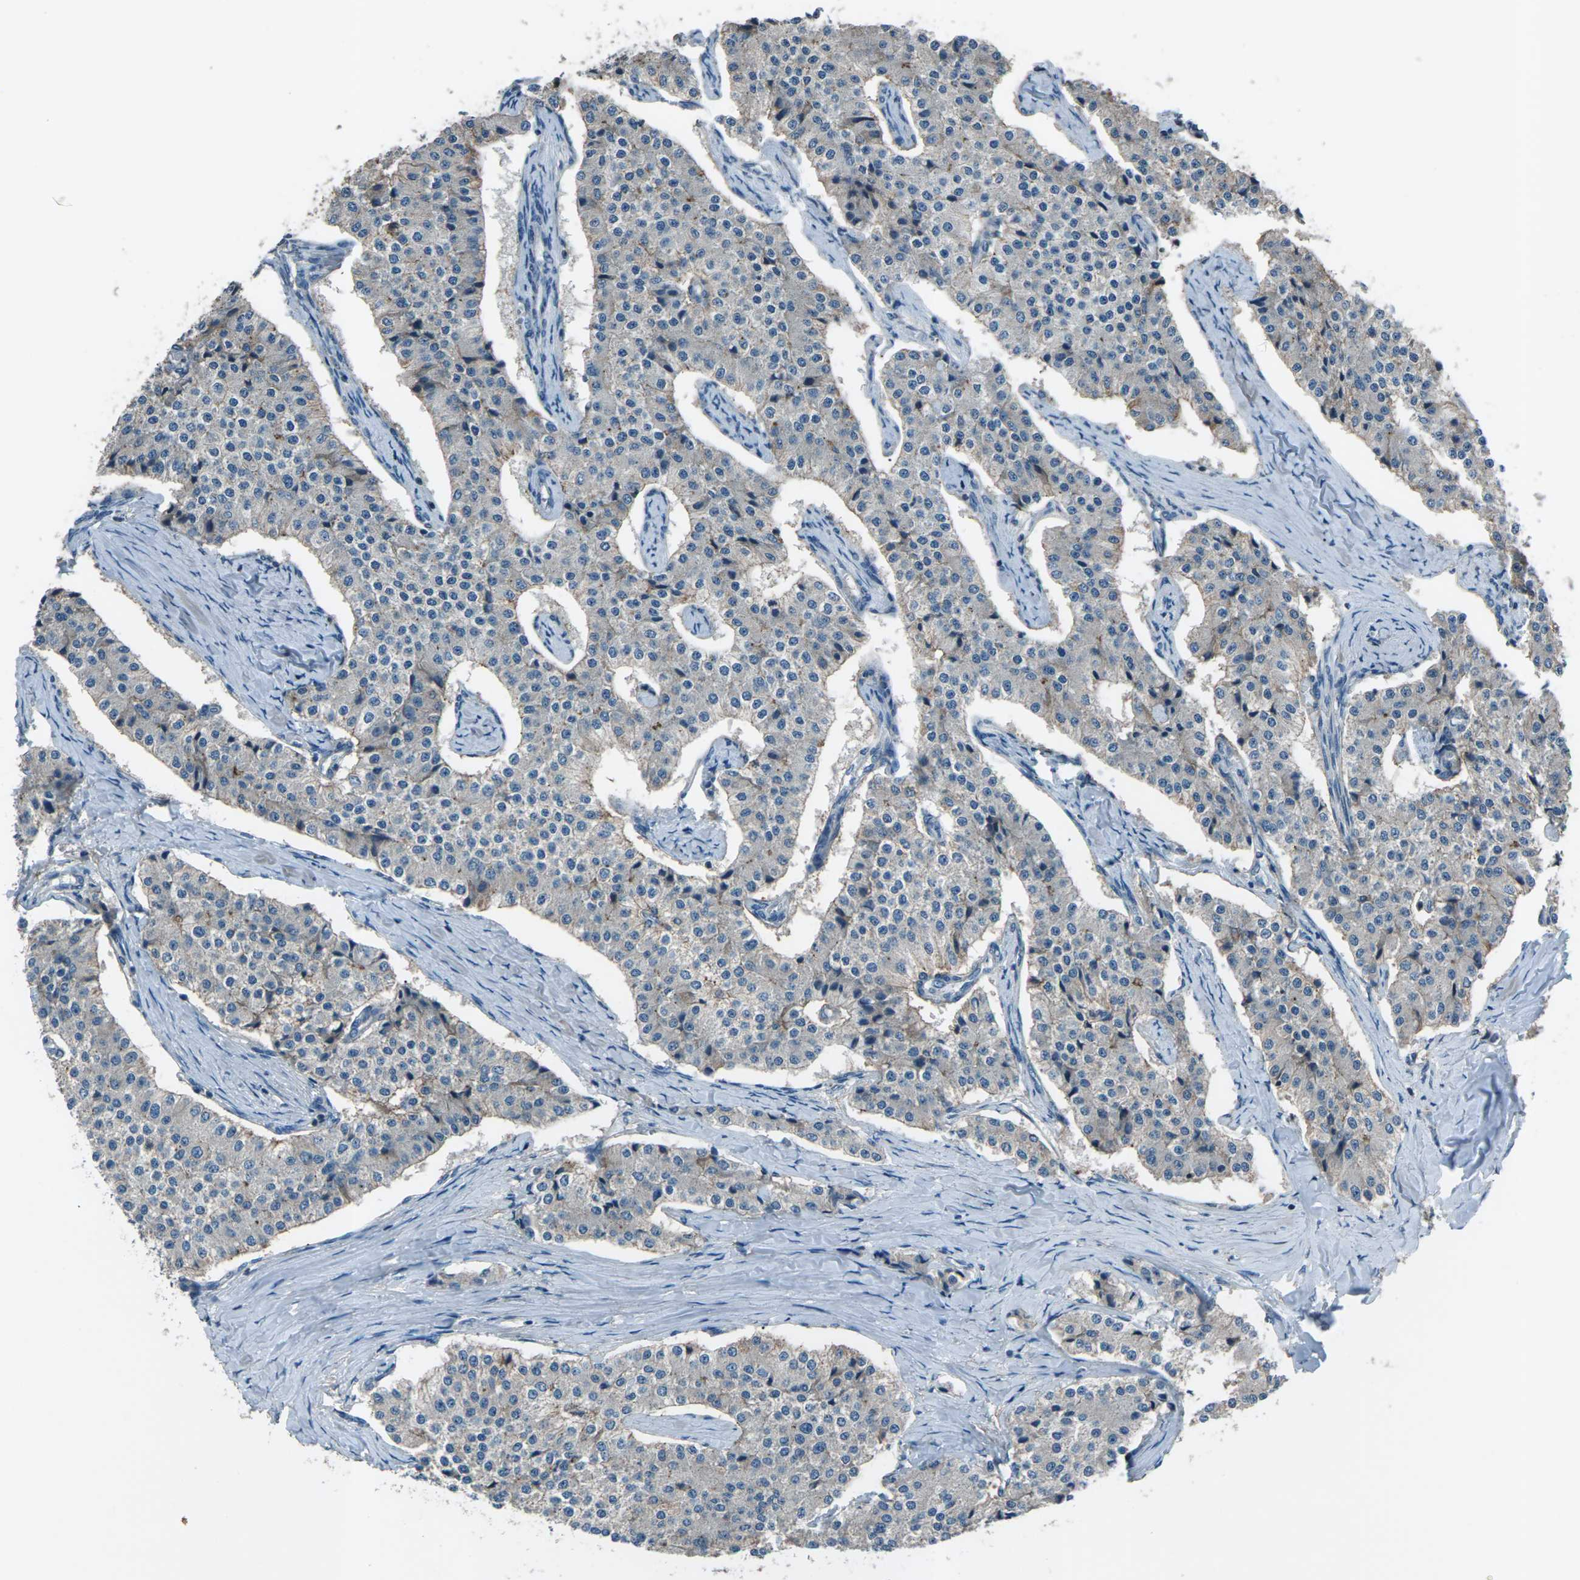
{"staining": {"intensity": "weak", "quantity": ">75%", "location": "cytoplasmic/membranous"}, "tissue": "carcinoid", "cell_type": "Tumor cells", "image_type": "cancer", "snomed": [{"axis": "morphology", "description": "Carcinoid, malignant, NOS"}, {"axis": "topography", "description": "Colon"}], "caption": "Weak cytoplasmic/membranous protein staining is appreciated in approximately >75% of tumor cells in carcinoid.", "gene": "CMTM4", "patient": {"sex": "female", "age": 52}}